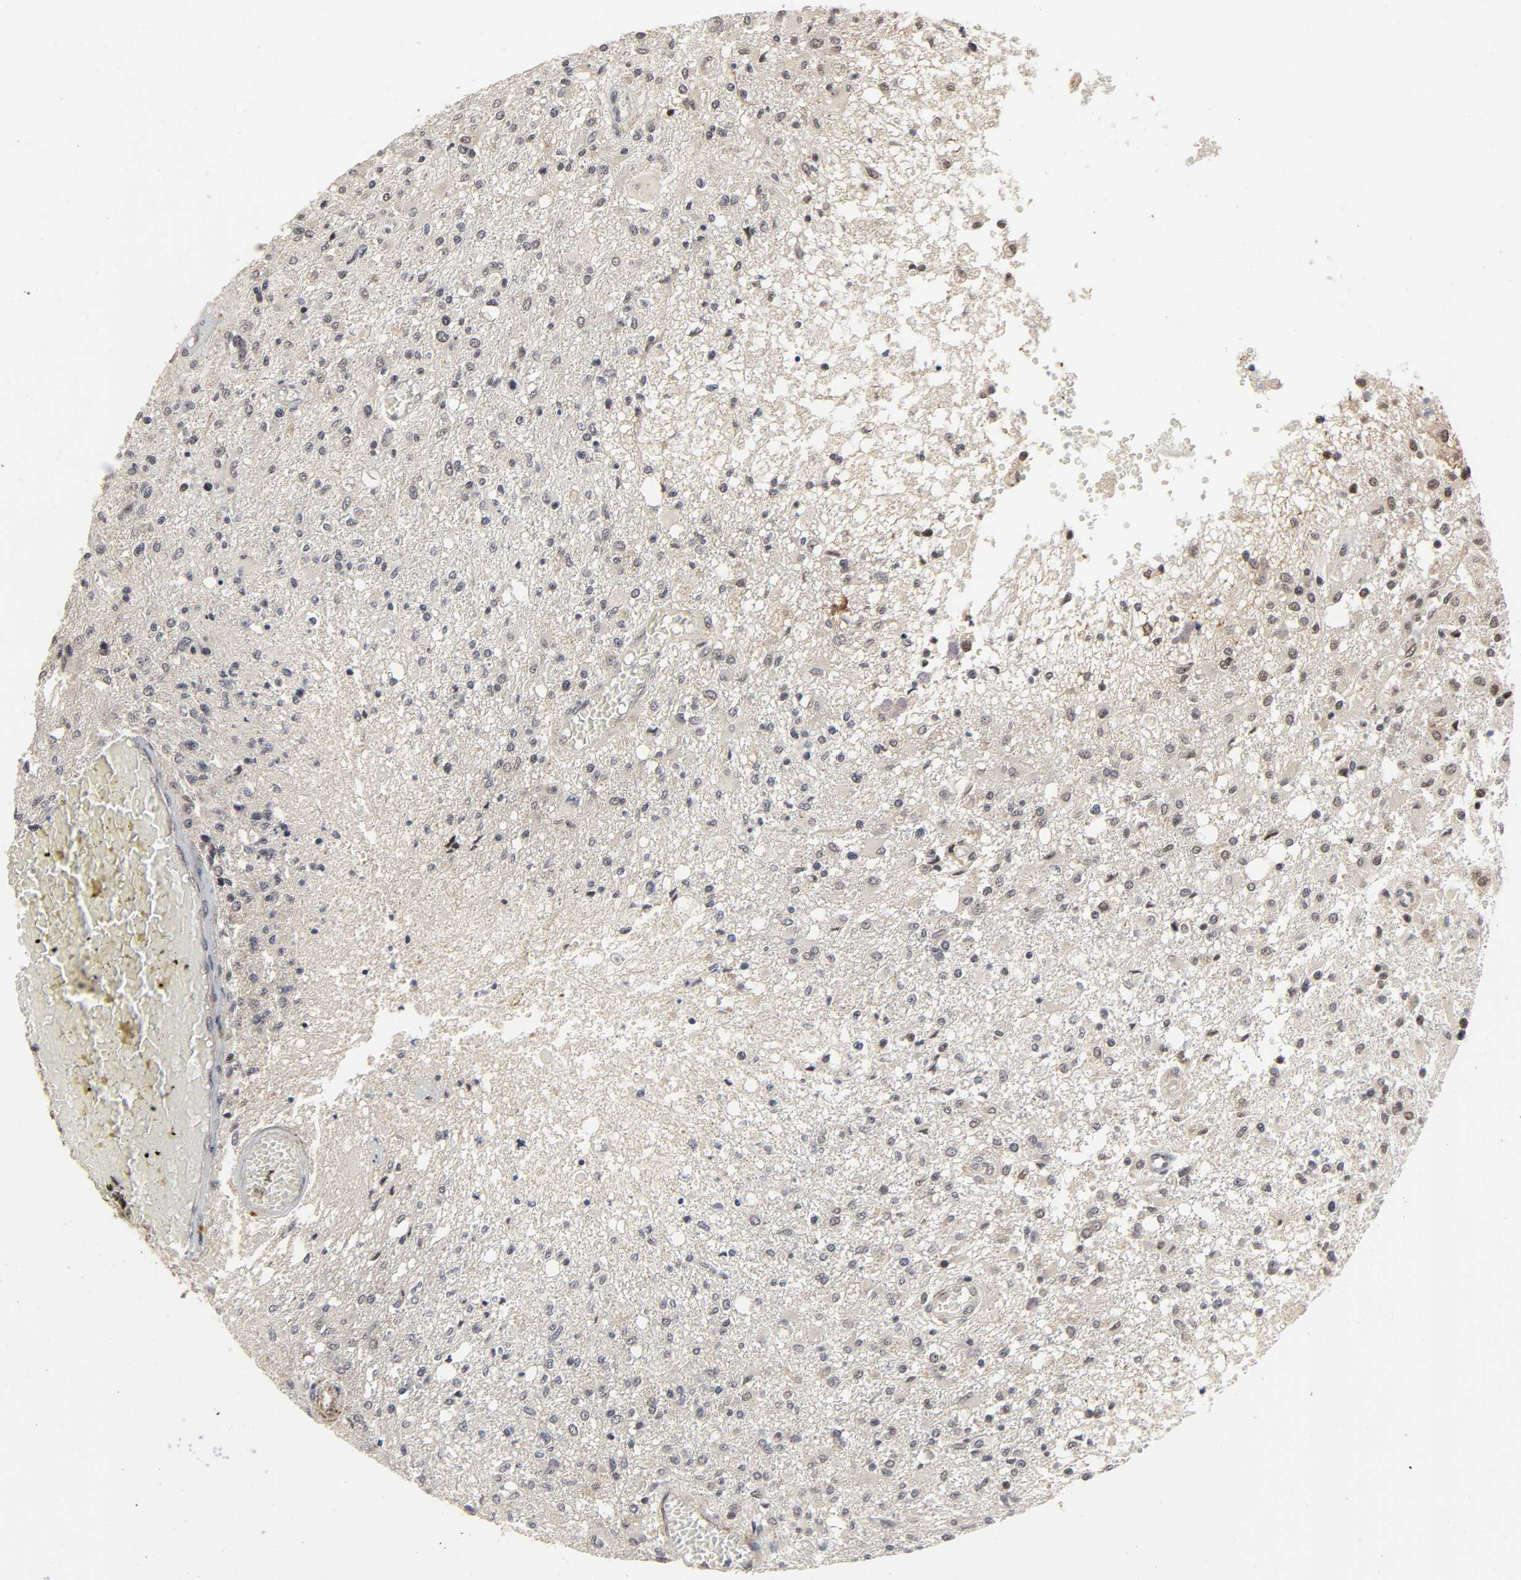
{"staining": {"intensity": "weak", "quantity": "25%-75%", "location": "nuclear"}, "tissue": "glioma", "cell_type": "Tumor cells", "image_type": "cancer", "snomed": [{"axis": "morphology", "description": "Glioma, malignant, High grade"}, {"axis": "topography", "description": "Cerebral cortex"}], "caption": "Human glioma stained with a brown dye shows weak nuclear positive positivity in about 25%-75% of tumor cells.", "gene": "ZKSCAN8", "patient": {"sex": "male", "age": 76}}